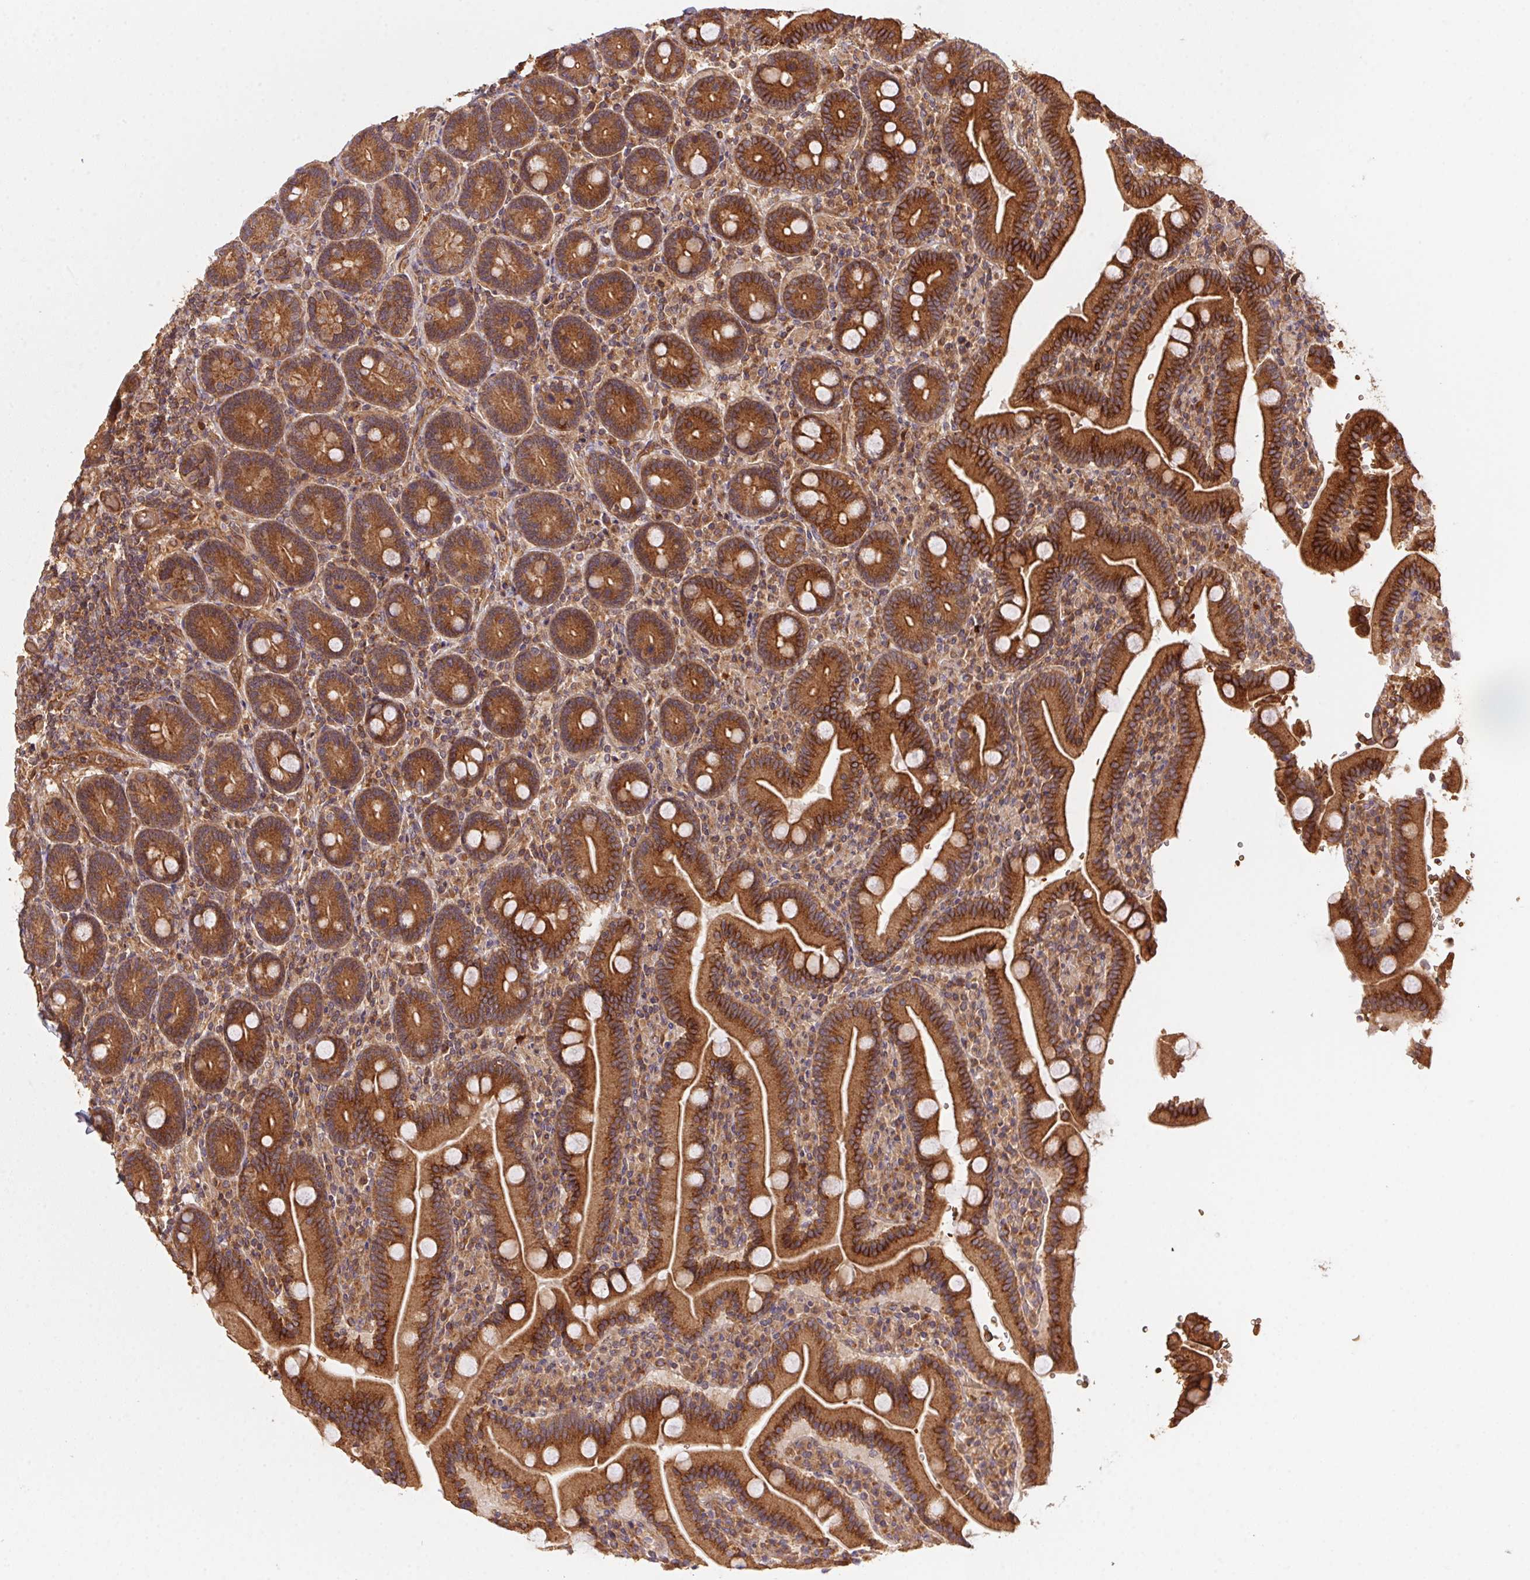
{"staining": {"intensity": "strong", "quantity": ">75%", "location": "cytoplasmic/membranous"}, "tissue": "duodenum", "cell_type": "Glandular cells", "image_type": "normal", "snomed": [{"axis": "morphology", "description": "Normal tissue, NOS"}, {"axis": "topography", "description": "Duodenum"}], "caption": "IHC (DAB (3,3'-diaminobenzidine)) staining of benign human duodenum reveals strong cytoplasmic/membranous protein staining in approximately >75% of glandular cells. The staining was performed using DAB (3,3'-diaminobenzidine), with brown indicating positive protein expression. Nuclei are stained blue with hematoxylin.", "gene": "USE1", "patient": {"sex": "female", "age": 62}}